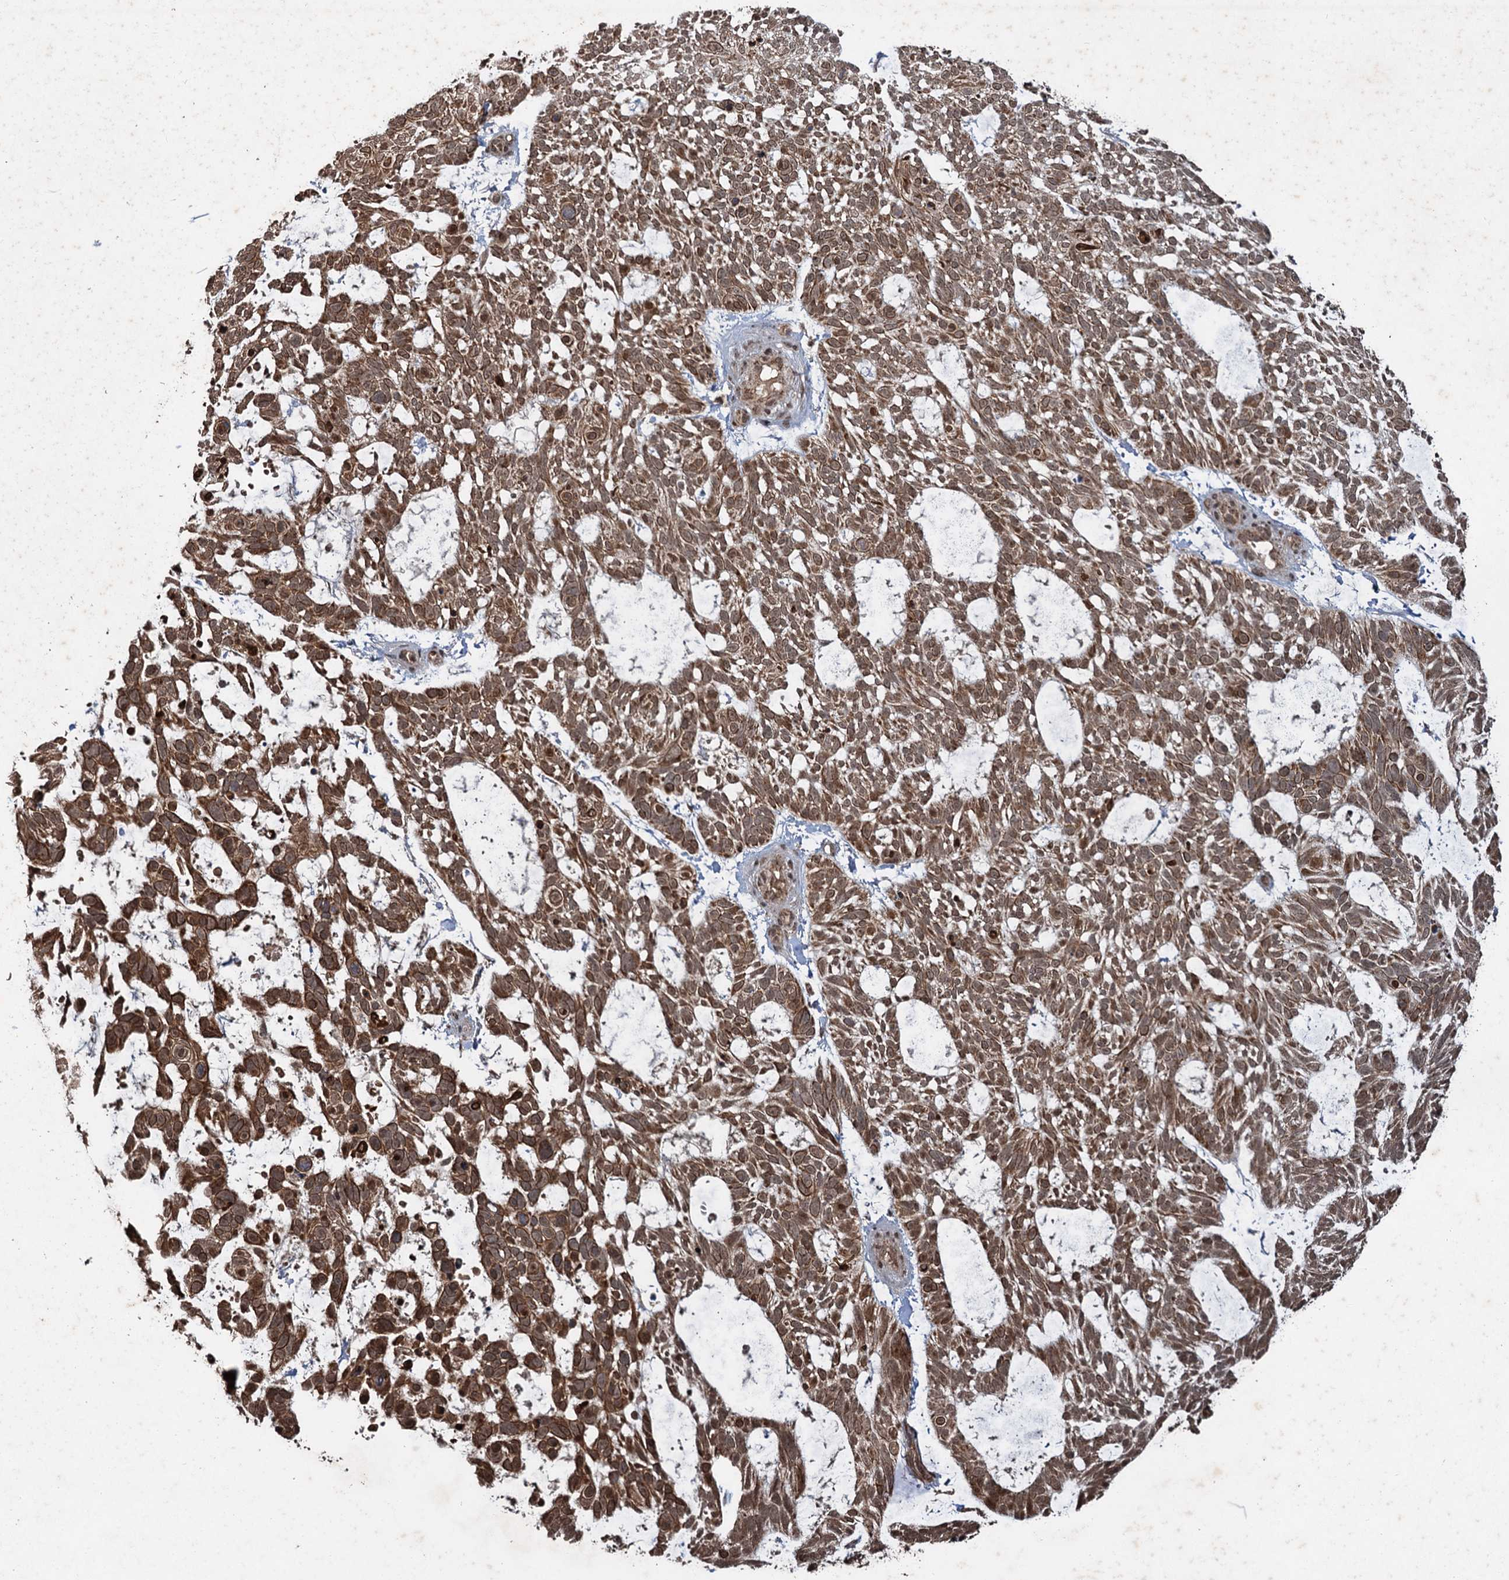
{"staining": {"intensity": "strong", "quantity": ">75%", "location": "cytoplasmic/membranous,nuclear"}, "tissue": "skin cancer", "cell_type": "Tumor cells", "image_type": "cancer", "snomed": [{"axis": "morphology", "description": "Basal cell carcinoma"}, {"axis": "topography", "description": "Skin"}], "caption": "This histopathology image displays skin basal cell carcinoma stained with immunohistochemistry (IHC) to label a protein in brown. The cytoplasmic/membranous and nuclear of tumor cells show strong positivity for the protein. Nuclei are counter-stained blue.", "gene": "REP15", "patient": {"sex": "male", "age": 88}}